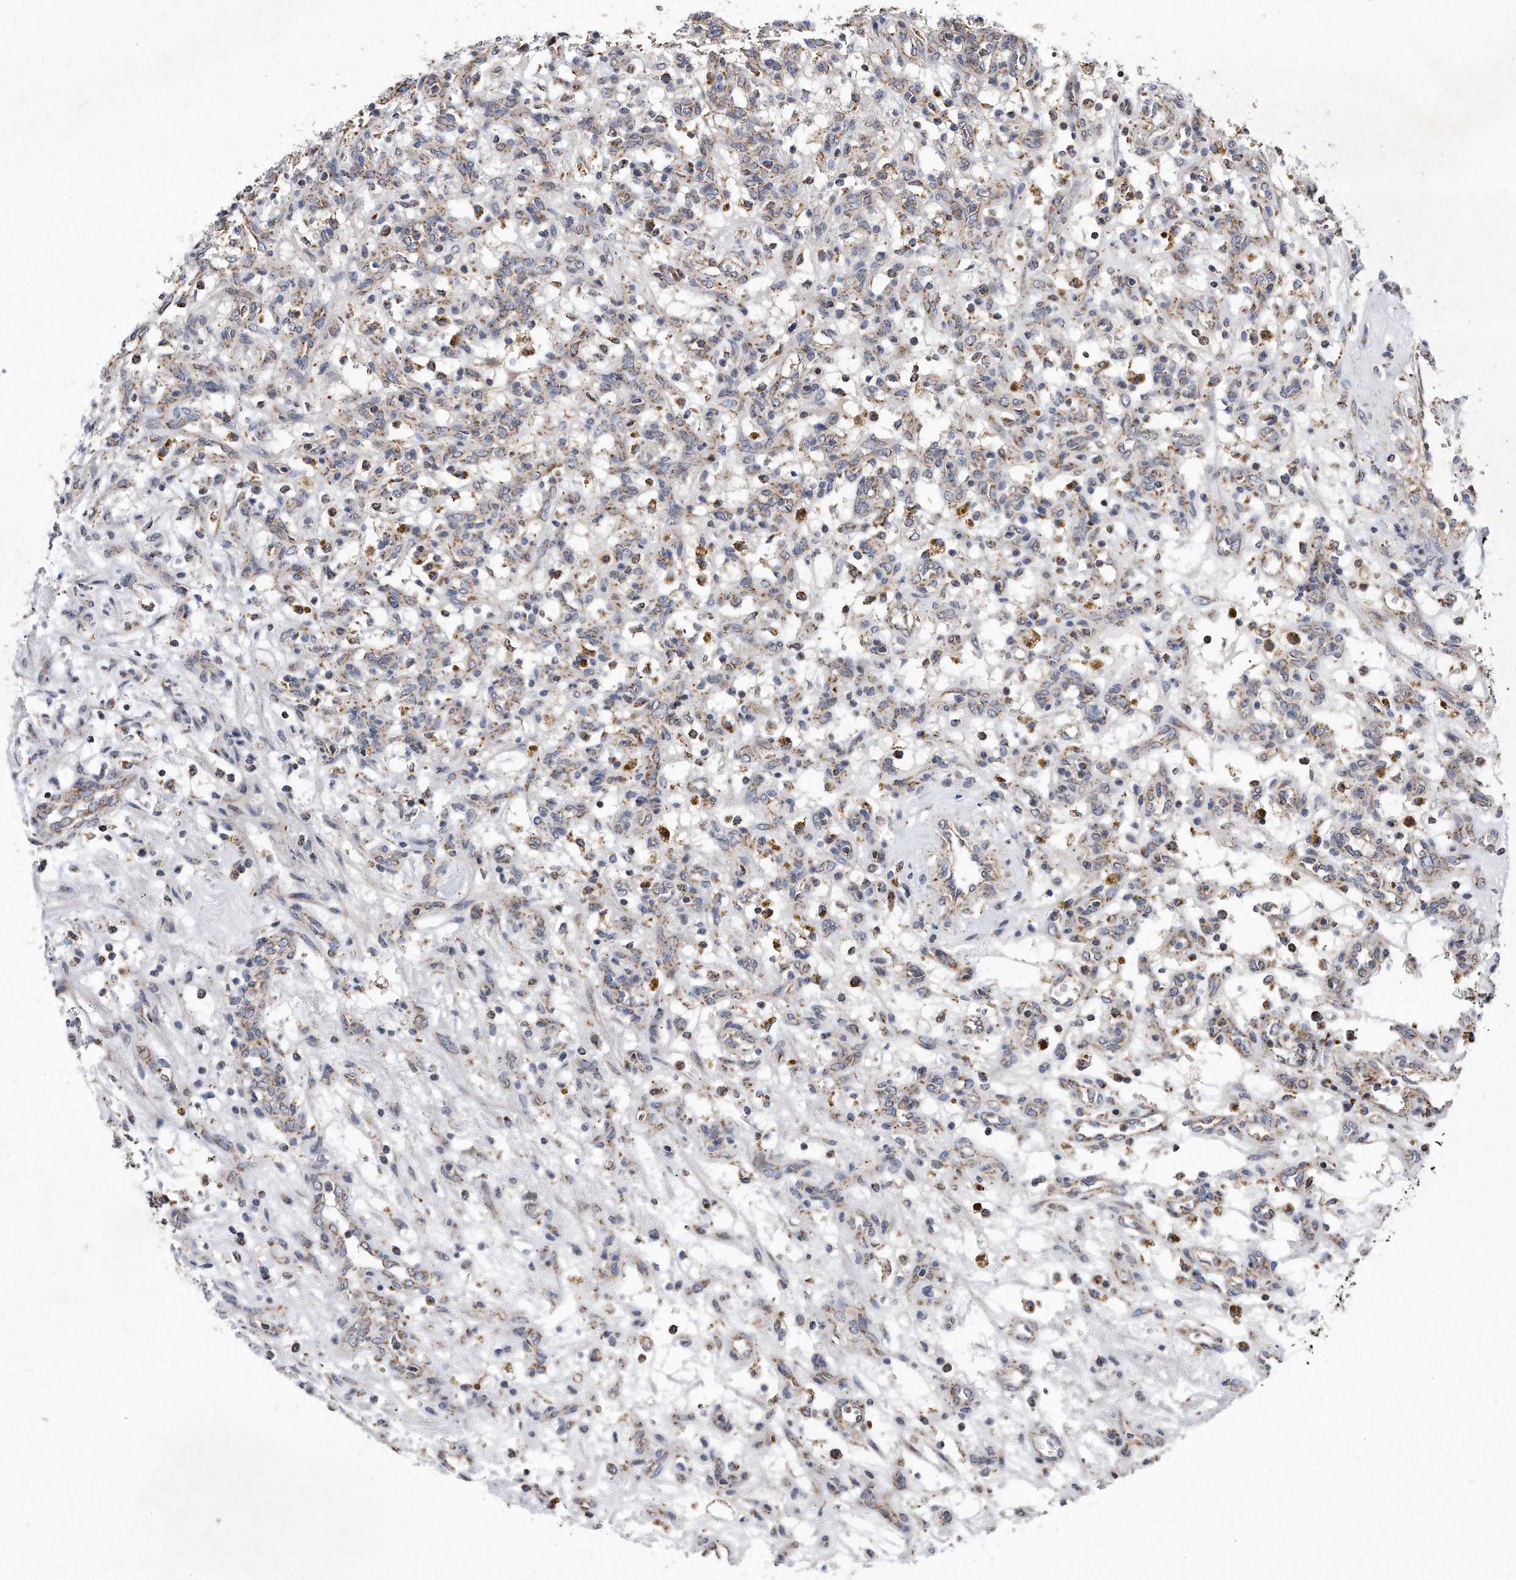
{"staining": {"intensity": "weak", "quantity": "<25%", "location": "cytoplasmic/membranous"}, "tissue": "renal cancer", "cell_type": "Tumor cells", "image_type": "cancer", "snomed": [{"axis": "morphology", "description": "Adenocarcinoma, NOS"}, {"axis": "topography", "description": "Kidney"}], "caption": "Renal adenocarcinoma stained for a protein using IHC displays no expression tumor cells.", "gene": "PPP5C", "patient": {"sex": "female", "age": 57}}